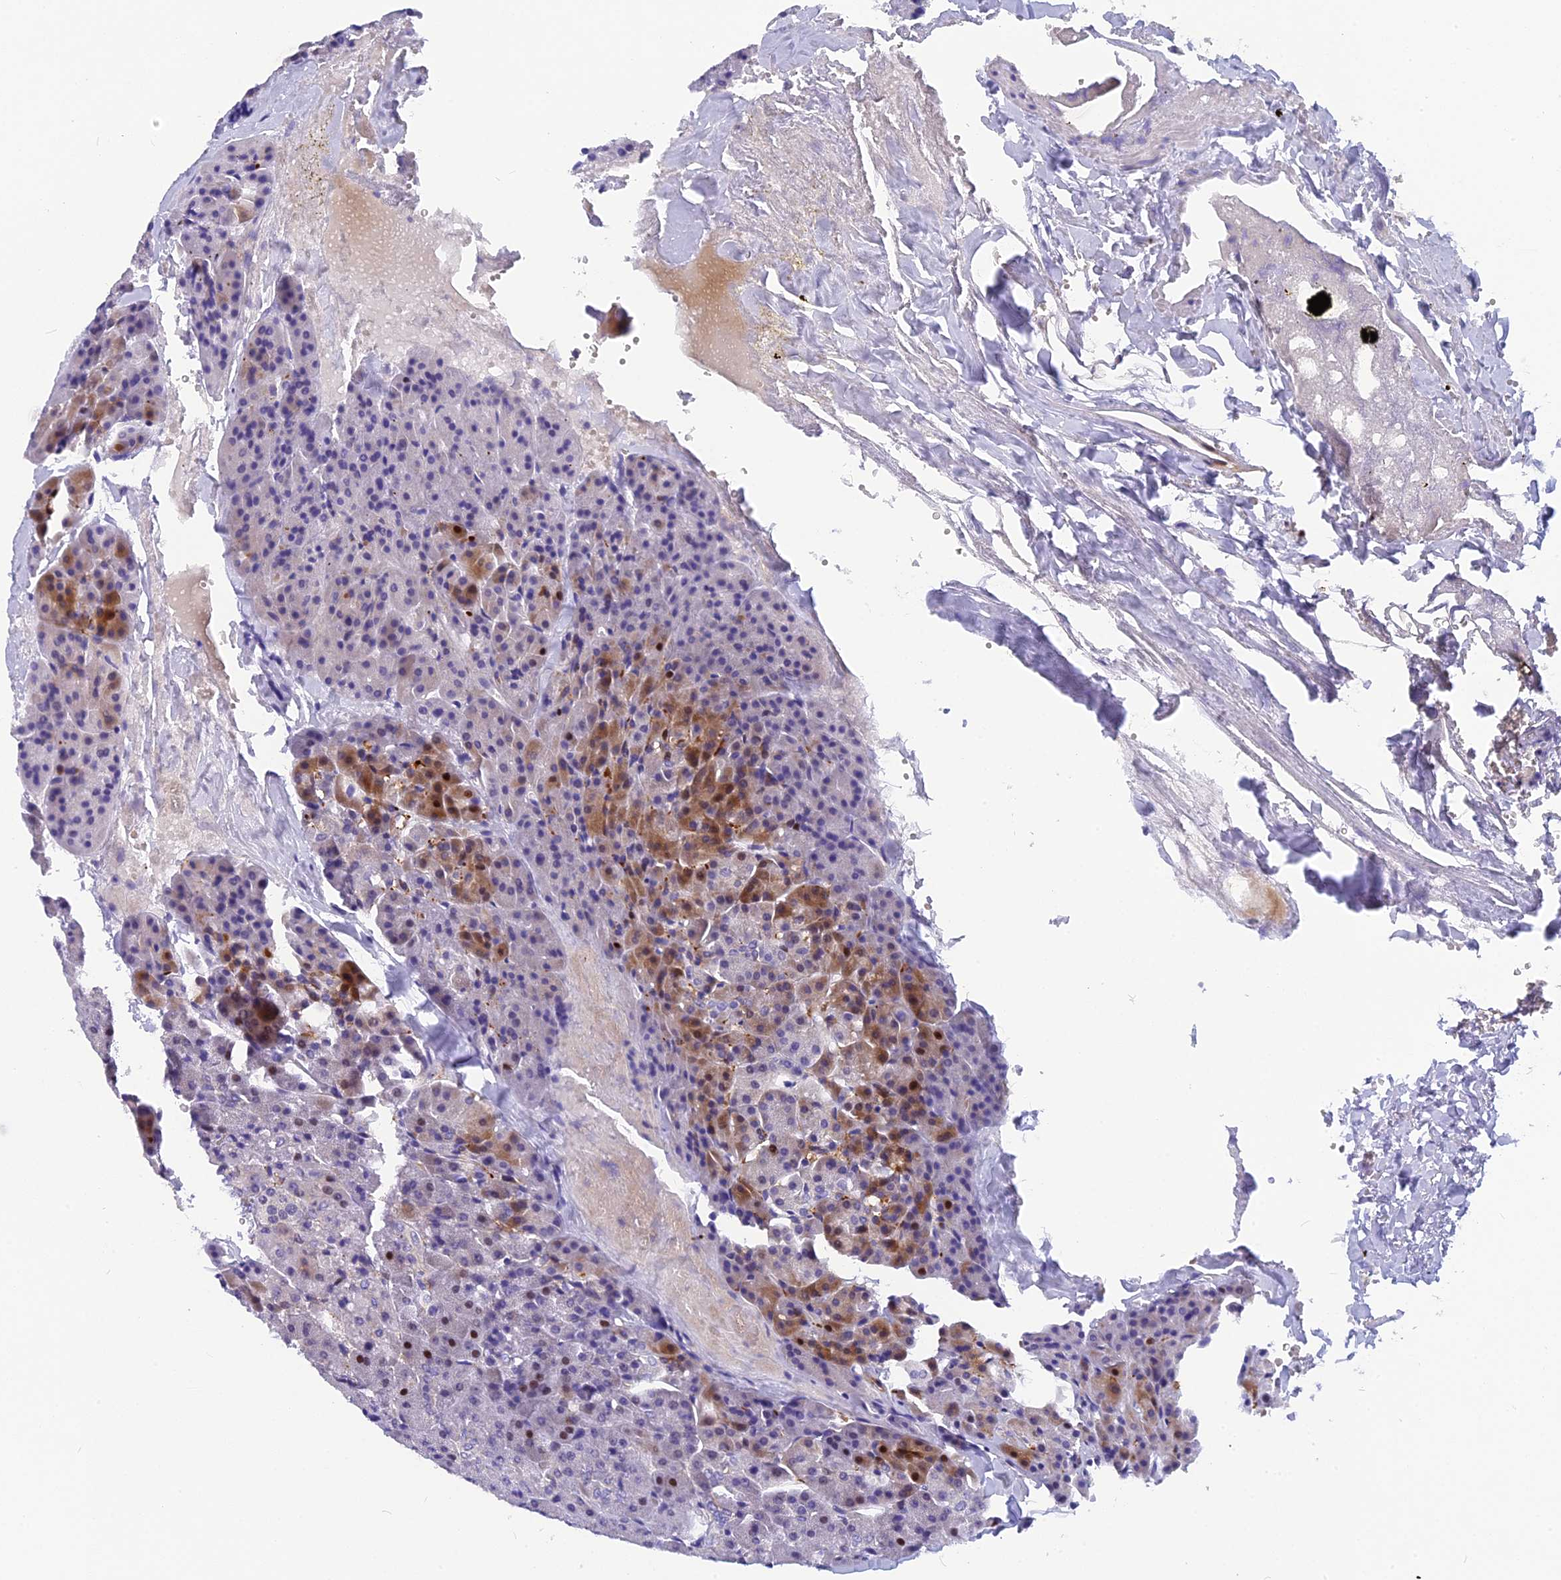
{"staining": {"intensity": "moderate", "quantity": "<25%", "location": "cytoplasmic/membranous,nuclear"}, "tissue": "pancreas", "cell_type": "Exocrine glandular cells", "image_type": "normal", "snomed": [{"axis": "morphology", "description": "Normal tissue, NOS"}, {"axis": "morphology", "description": "Carcinoid, malignant, NOS"}, {"axis": "topography", "description": "Pancreas"}], "caption": "Moderate cytoplasmic/membranous,nuclear protein positivity is present in approximately <25% of exocrine glandular cells in pancreas.", "gene": "NKPD1", "patient": {"sex": "female", "age": 35}}